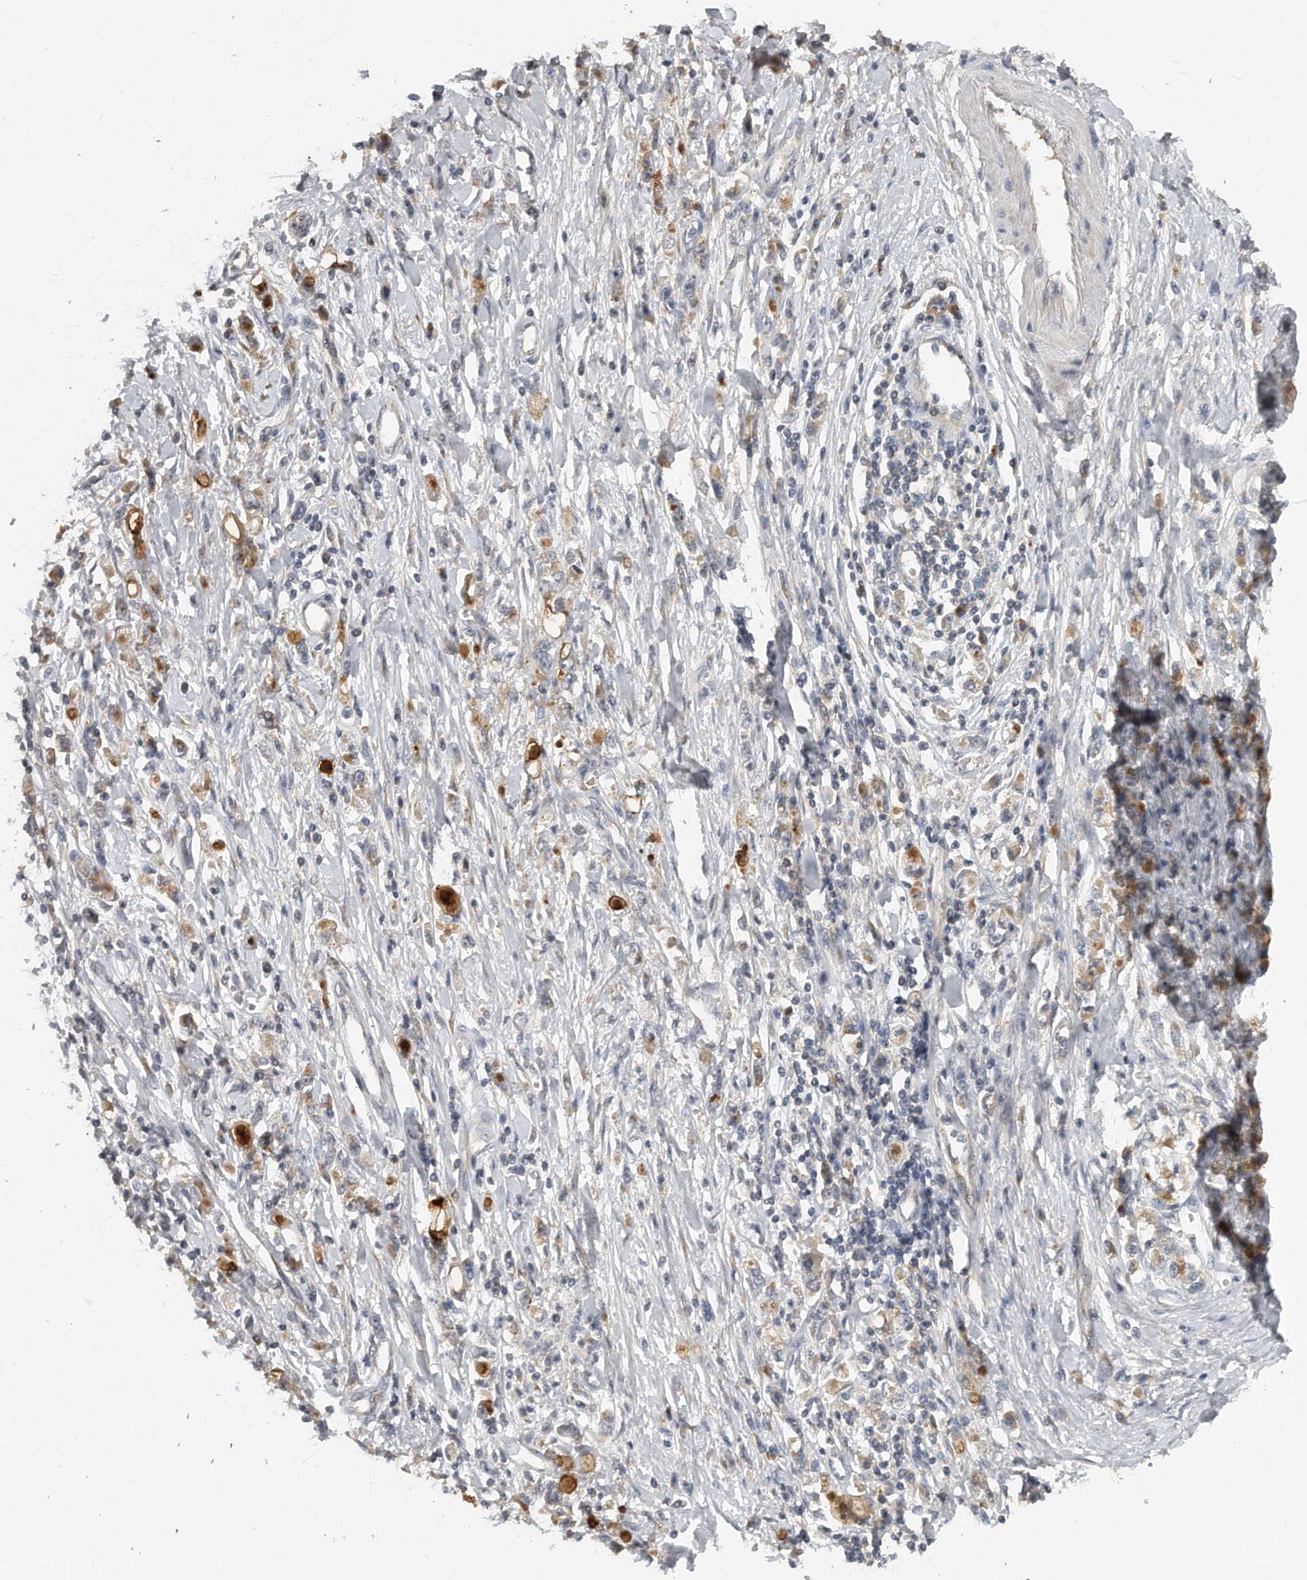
{"staining": {"intensity": "negative", "quantity": "none", "location": "none"}, "tissue": "stomach cancer", "cell_type": "Tumor cells", "image_type": "cancer", "snomed": [{"axis": "morphology", "description": "Adenocarcinoma, NOS"}, {"axis": "topography", "description": "Stomach"}], "caption": "Micrograph shows no protein staining in tumor cells of stomach cancer (adenocarcinoma) tissue.", "gene": "TRAPPC14", "patient": {"sex": "female", "age": 76}}